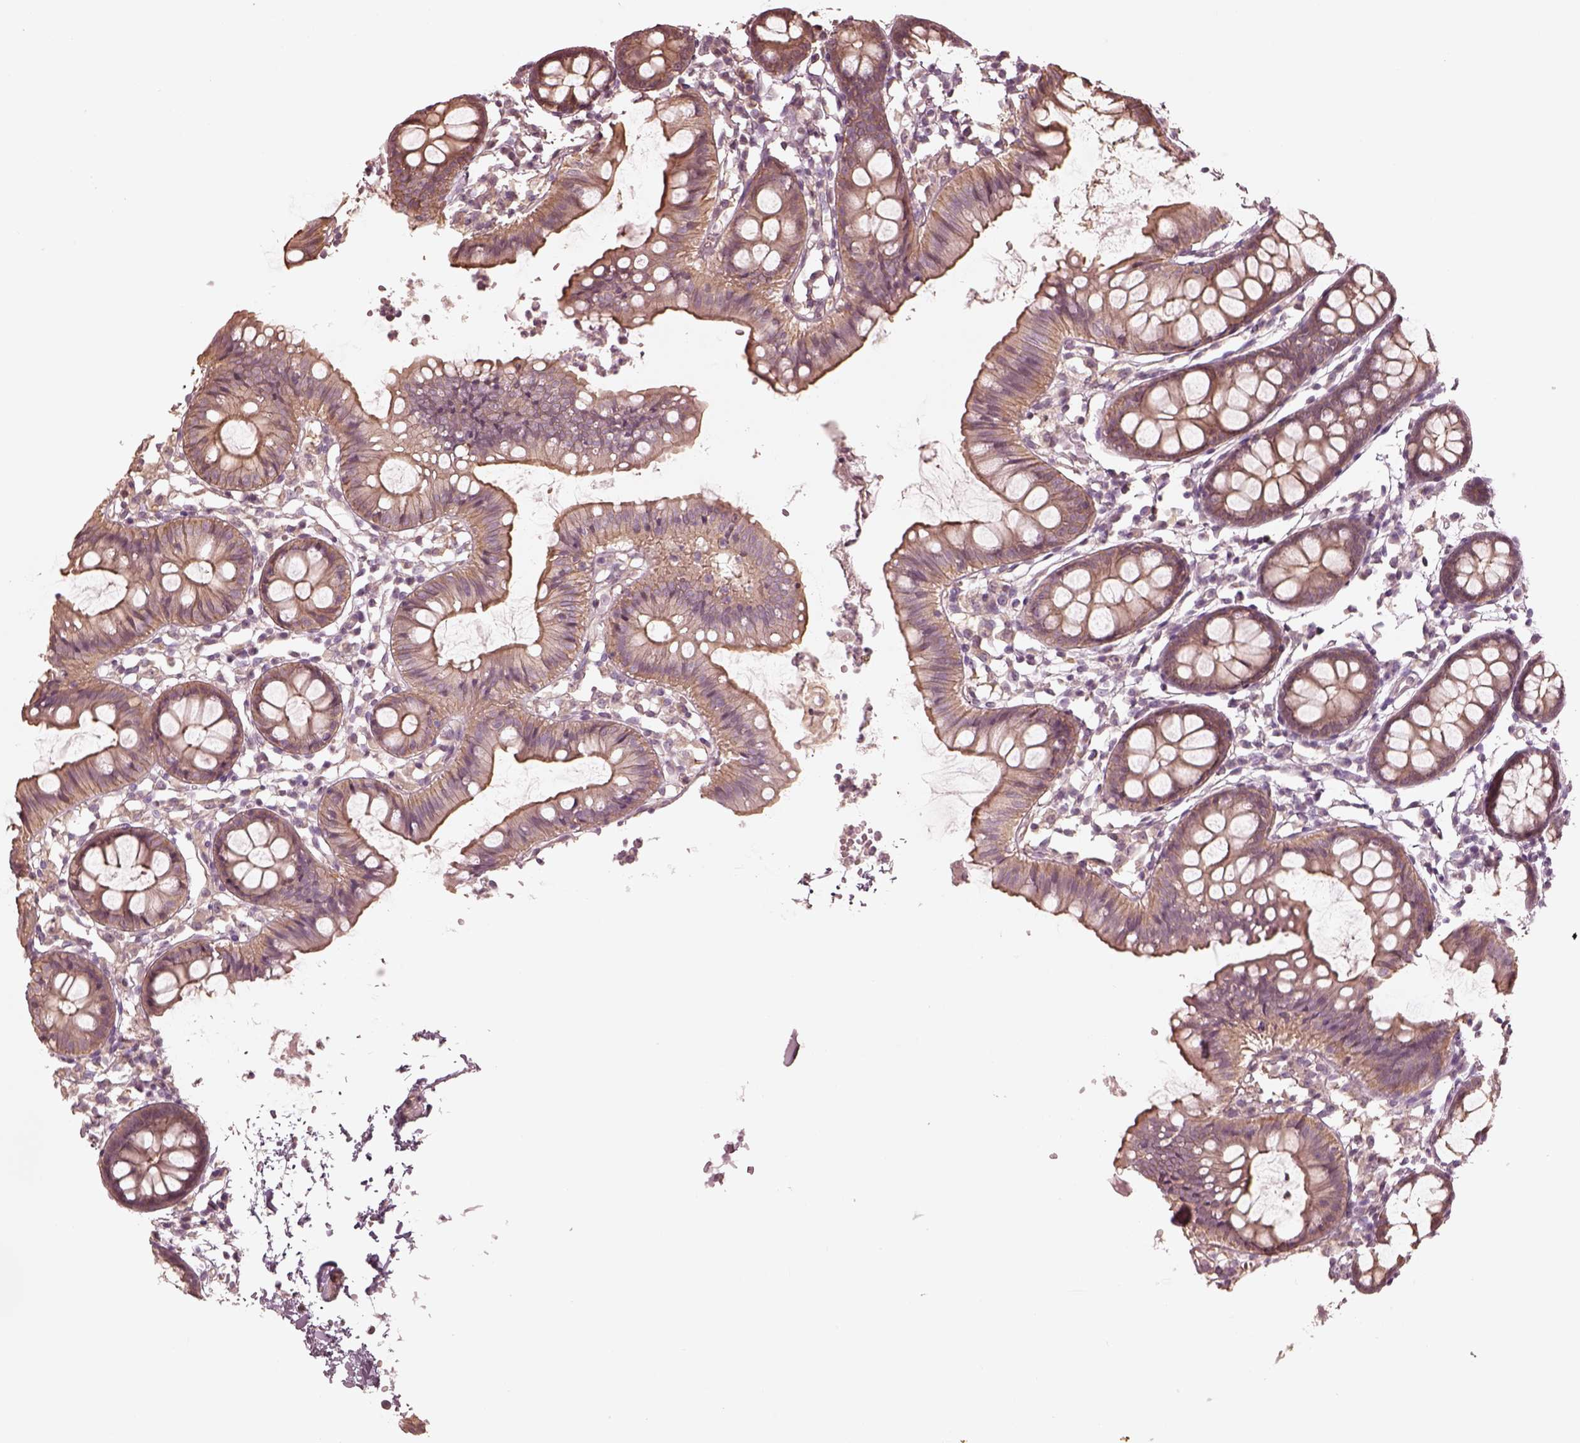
{"staining": {"intensity": "negative", "quantity": "none", "location": "none"}, "tissue": "colon", "cell_type": "Endothelial cells", "image_type": "normal", "snomed": [{"axis": "morphology", "description": "Normal tissue, NOS"}, {"axis": "topography", "description": "Colon"}], "caption": "The image exhibits no significant expression in endothelial cells of colon.", "gene": "KIF5C", "patient": {"sex": "female", "age": 84}}